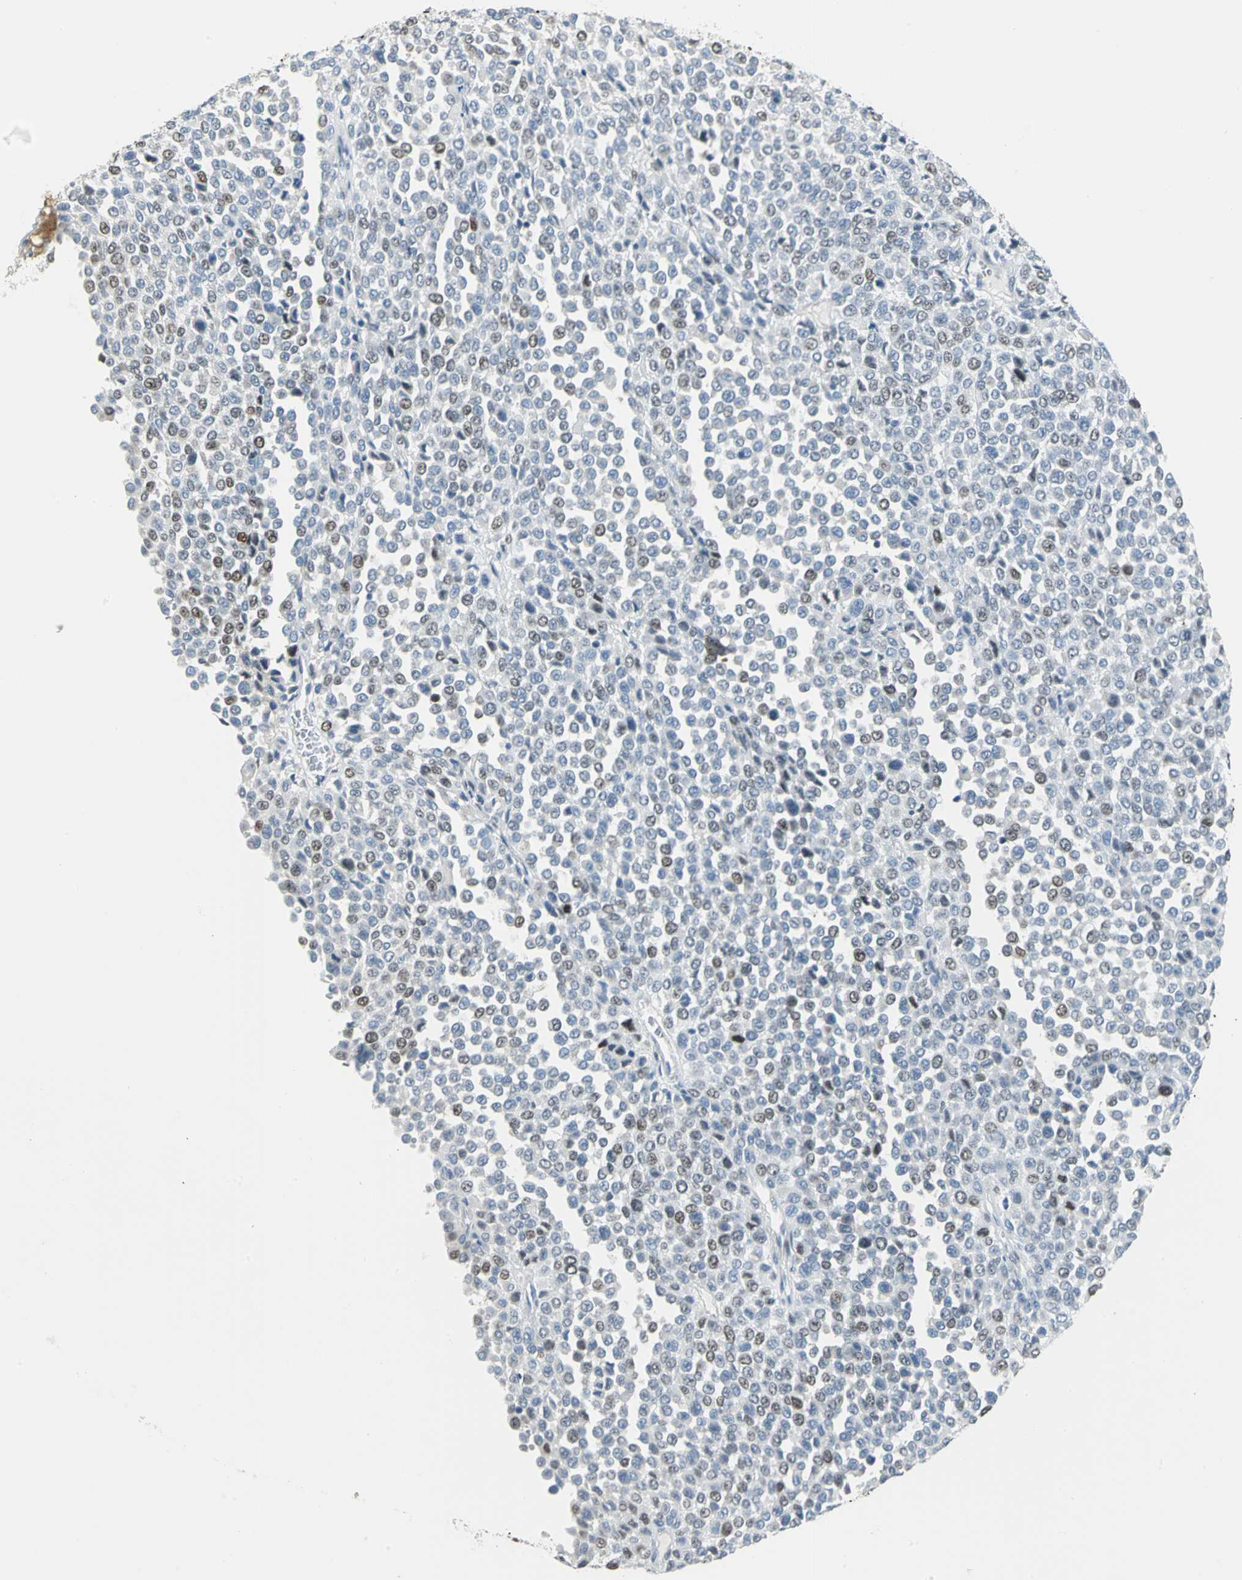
{"staining": {"intensity": "moderate", "quantity": "<25%", "location": "nuclear"}, "tissue": "melanoma", "cell_type": "Tumor cells", "image_type": "cancer", "snomed": [{"axis": "morphology", "description": "Malignant melanoma, Metastatic site"}, {"axis": "topography", "description": "Pancreas"}], "caption": "Immunohistochemistry (IHC) of human melanoma exhibits low levels of moderate nuclear expression in about <25% of tumor cells. (Stains: DAB in brown, nuclei in blue, Microscopy: brightfield microscopy at high magnification).", "gene": "MCM3", "patient": {"sex": "female", "age": 30}}